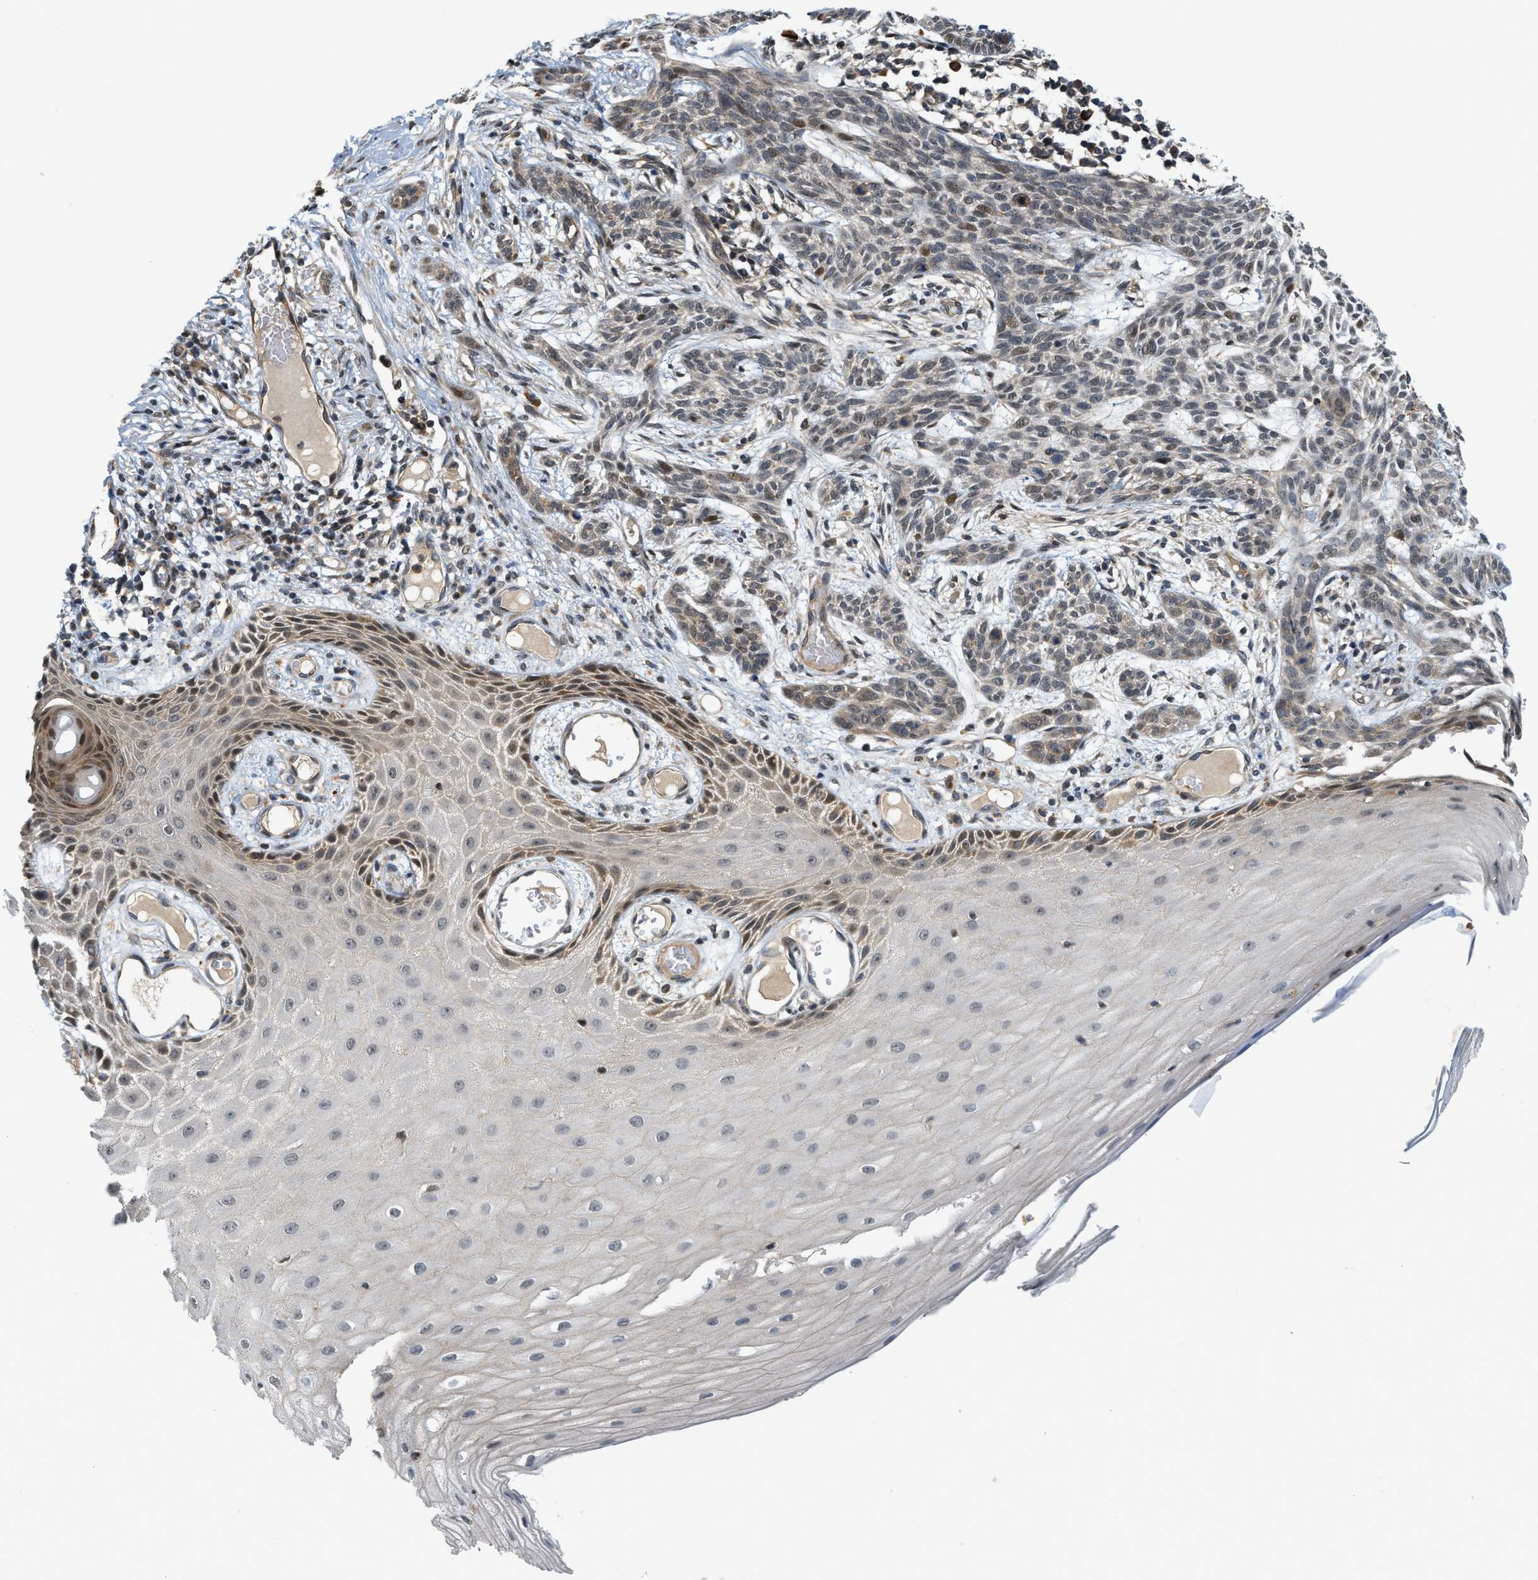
{"staining": {"intensity": "moderate", "quantity": "<25%", "location": "nuclear"}, "tissue": "skin cancer", "cell_type": "Tumor cells", "image_type": "cancer", "snomed": [{"axis": "morphology", "description": "Basal cell carcinoma"}, {"axis": "topography", "description": "Skin"}], "caption": "Tumor cells reveal low levels of moderate nuclear positivity in approximately <25% of cells in basal cell carcinoma (skin). The protein of interest is shown in brown color, while the nuclei are stained blue.", "gene": "KMT2A", "patient": {"sex": "female", "age": 59}}